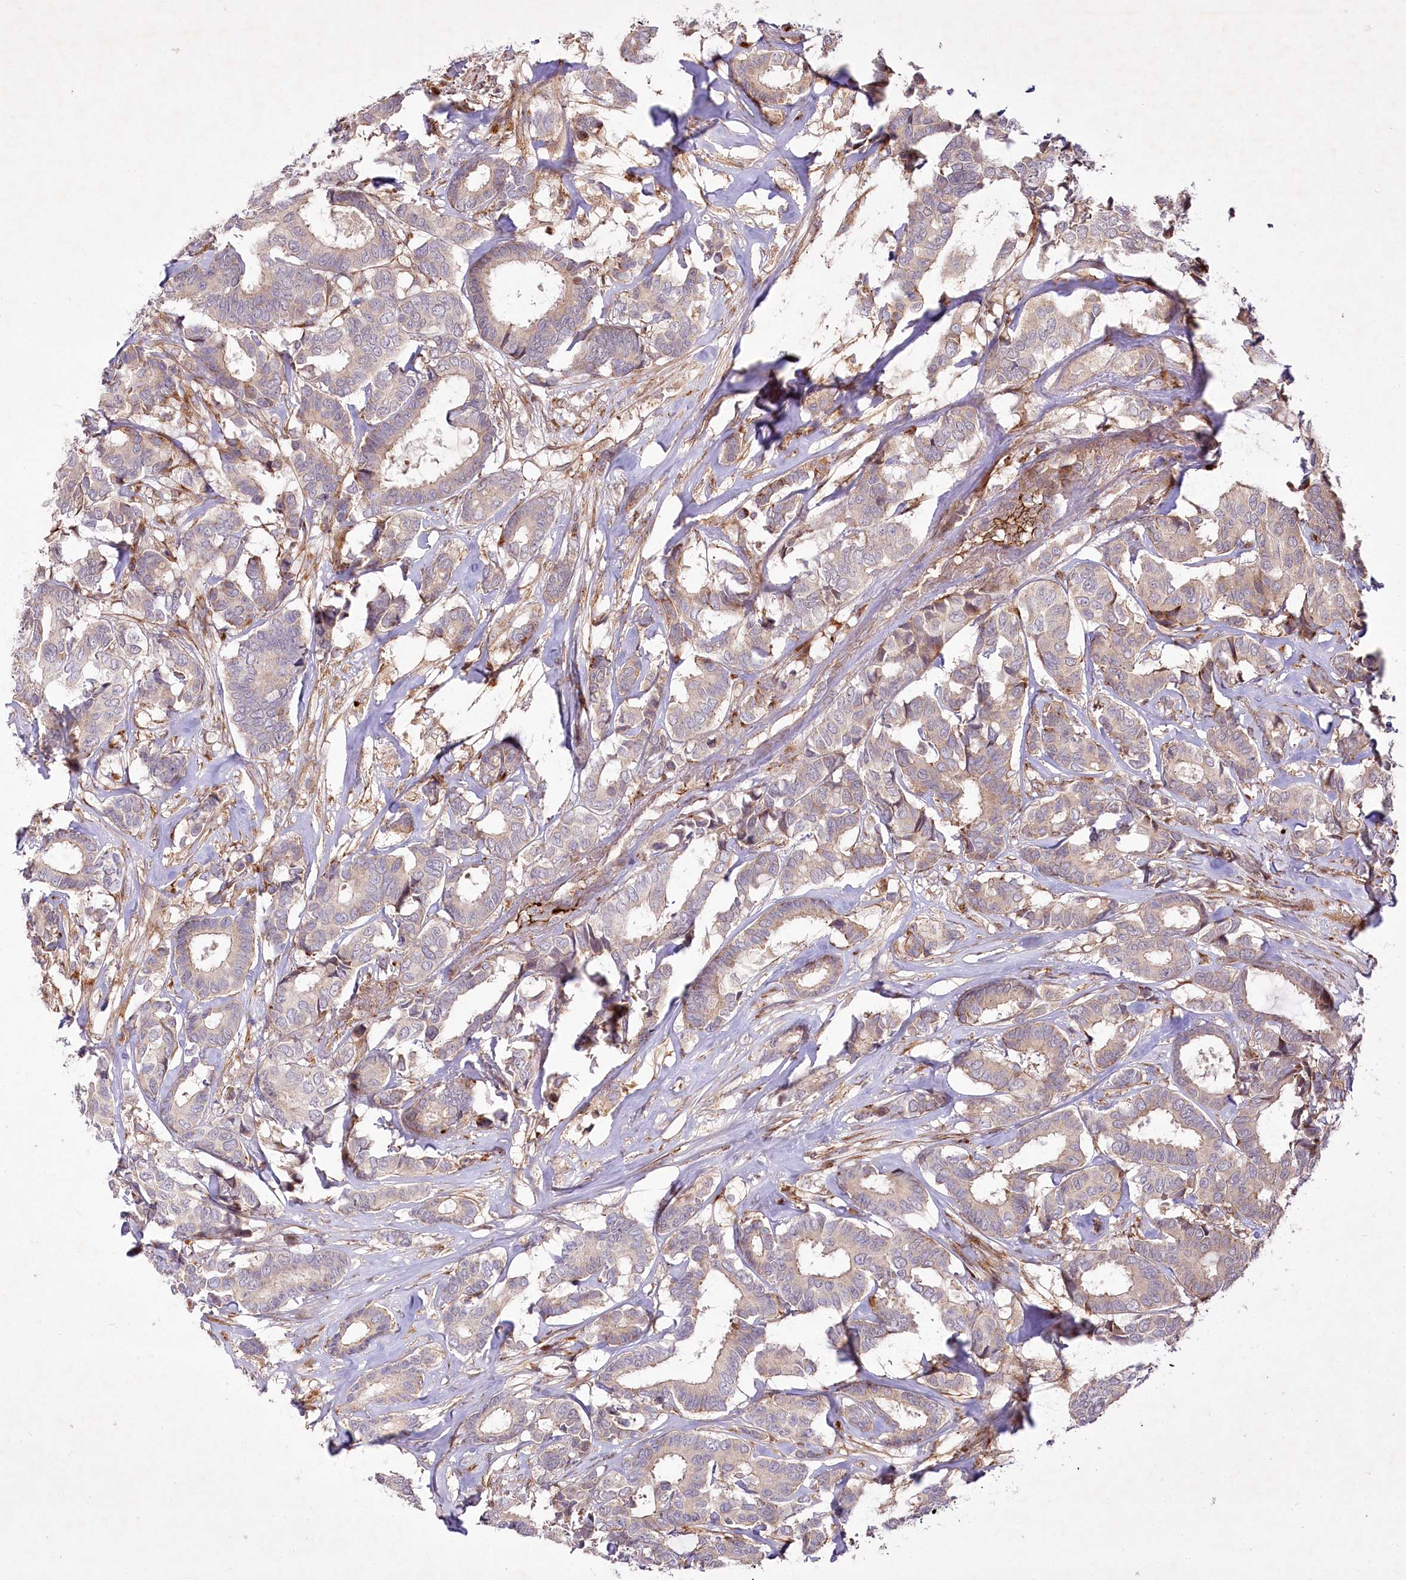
{"staining": {"intensity": "weak", "quantity": "<25%", "location": "cytoplasmic/membranous"}, "tissue": "breast cancer", "cell_type": "Tumor cells", "image_type": "cancer", "snomed": [{"axis": "morphology", "description": "Duct carcinoma"}, {"axis": "topography", "description": "Breast"}], "caption": "Immunohistochemical staining of breast cancer demonstrates no significant positivity in tumor cells.", "gene": "PSTK", "patient": {"sex": "female", "age": 87}}